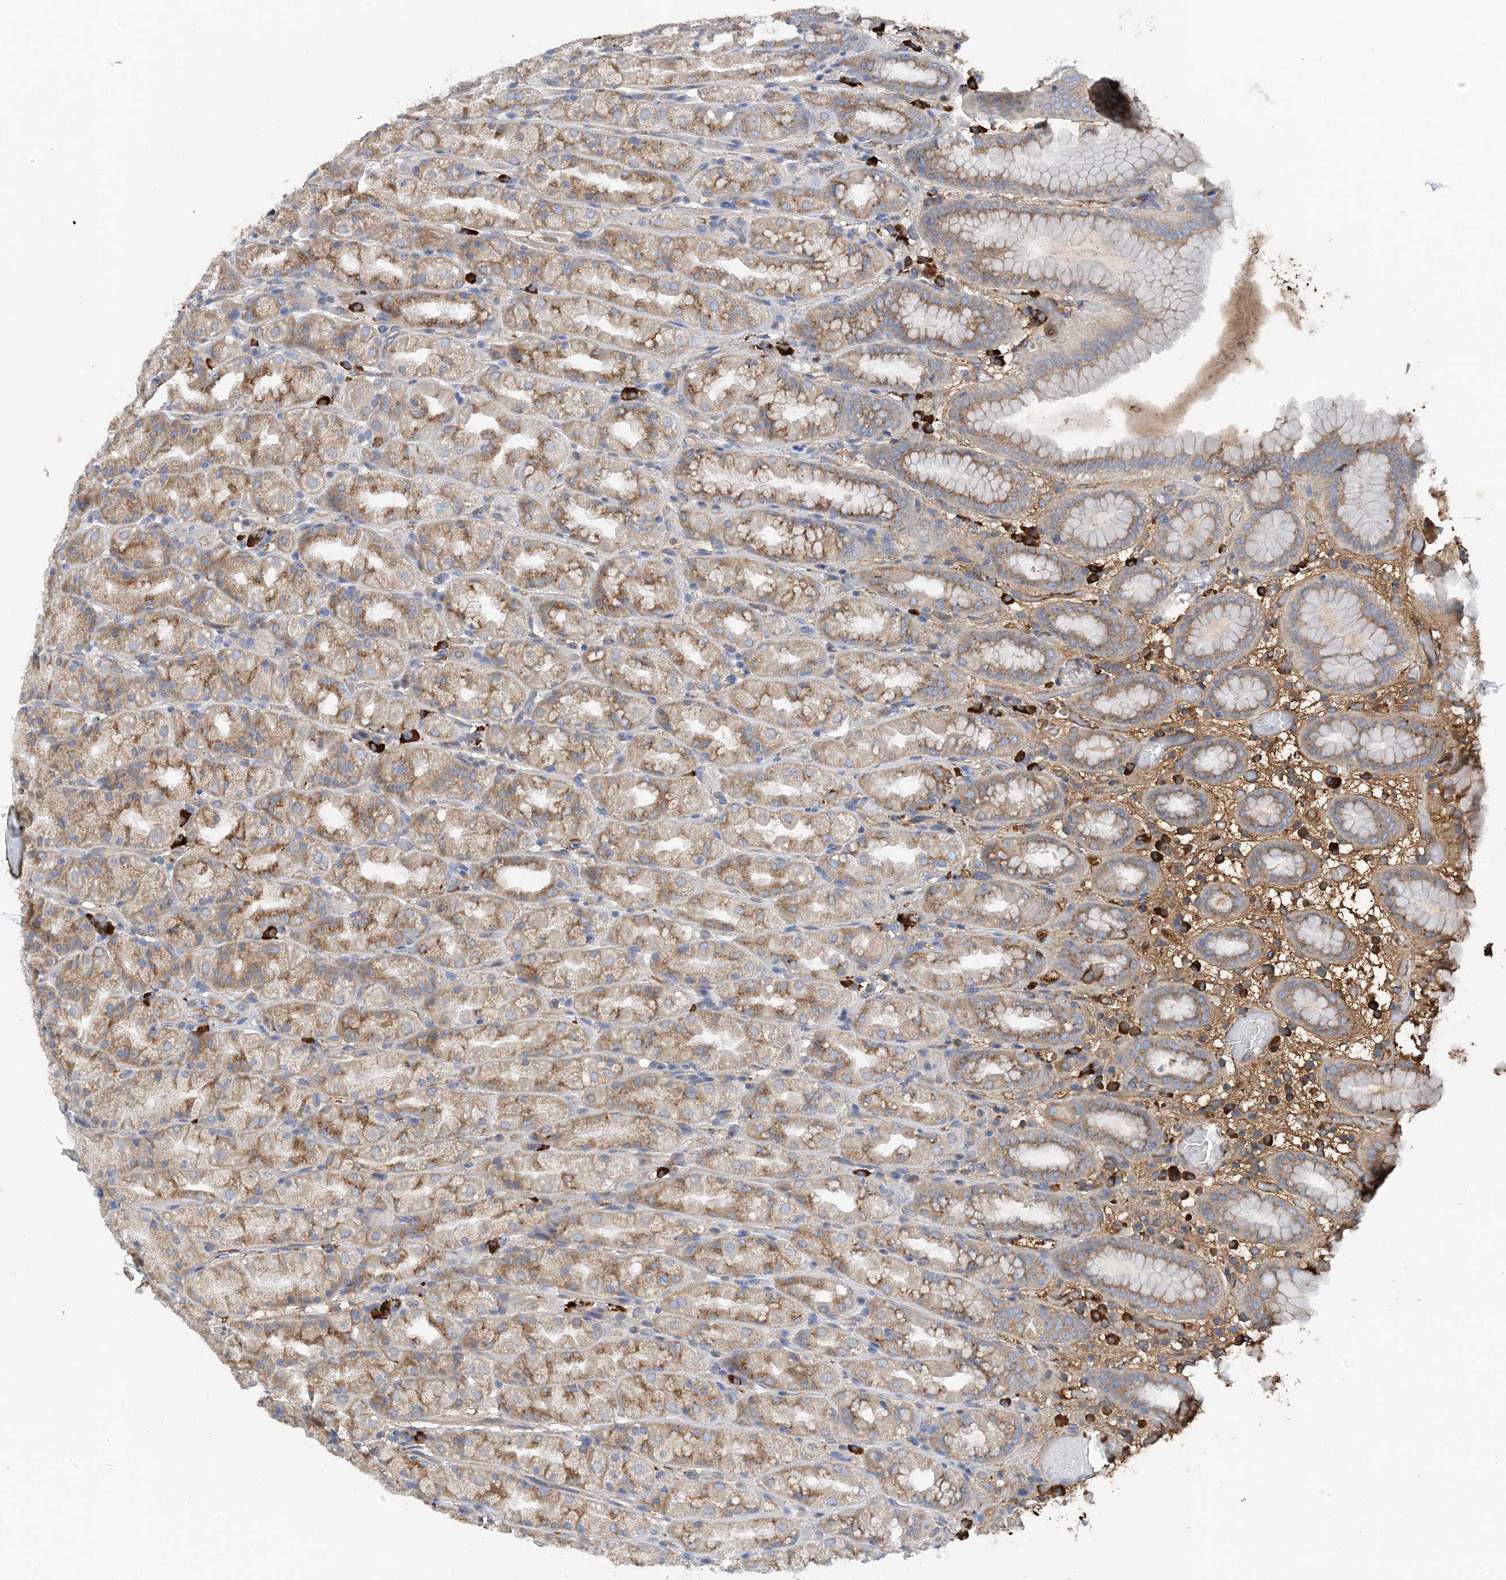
{"staining": {"intensity": "moderate", "quantity": "25%-75%", "location": "cytoplasmic/membranous"}, "tissue": "stomach", "cell_type": "Glandular cells", "image_type": "normal", "snomed": [{"axis": "morphology", "description": "Normal tissue, NOS"}, {"axis": "topography", "description": "Stomach, upper"}], "caption": "Protein staining of benign stomach demonstrates moderate cytoplasmic/membranous expression in approximately 25%-75% of glandular cells.", "gene": "SLC5A11", "patient": {"sex": "male", "age": 68}}